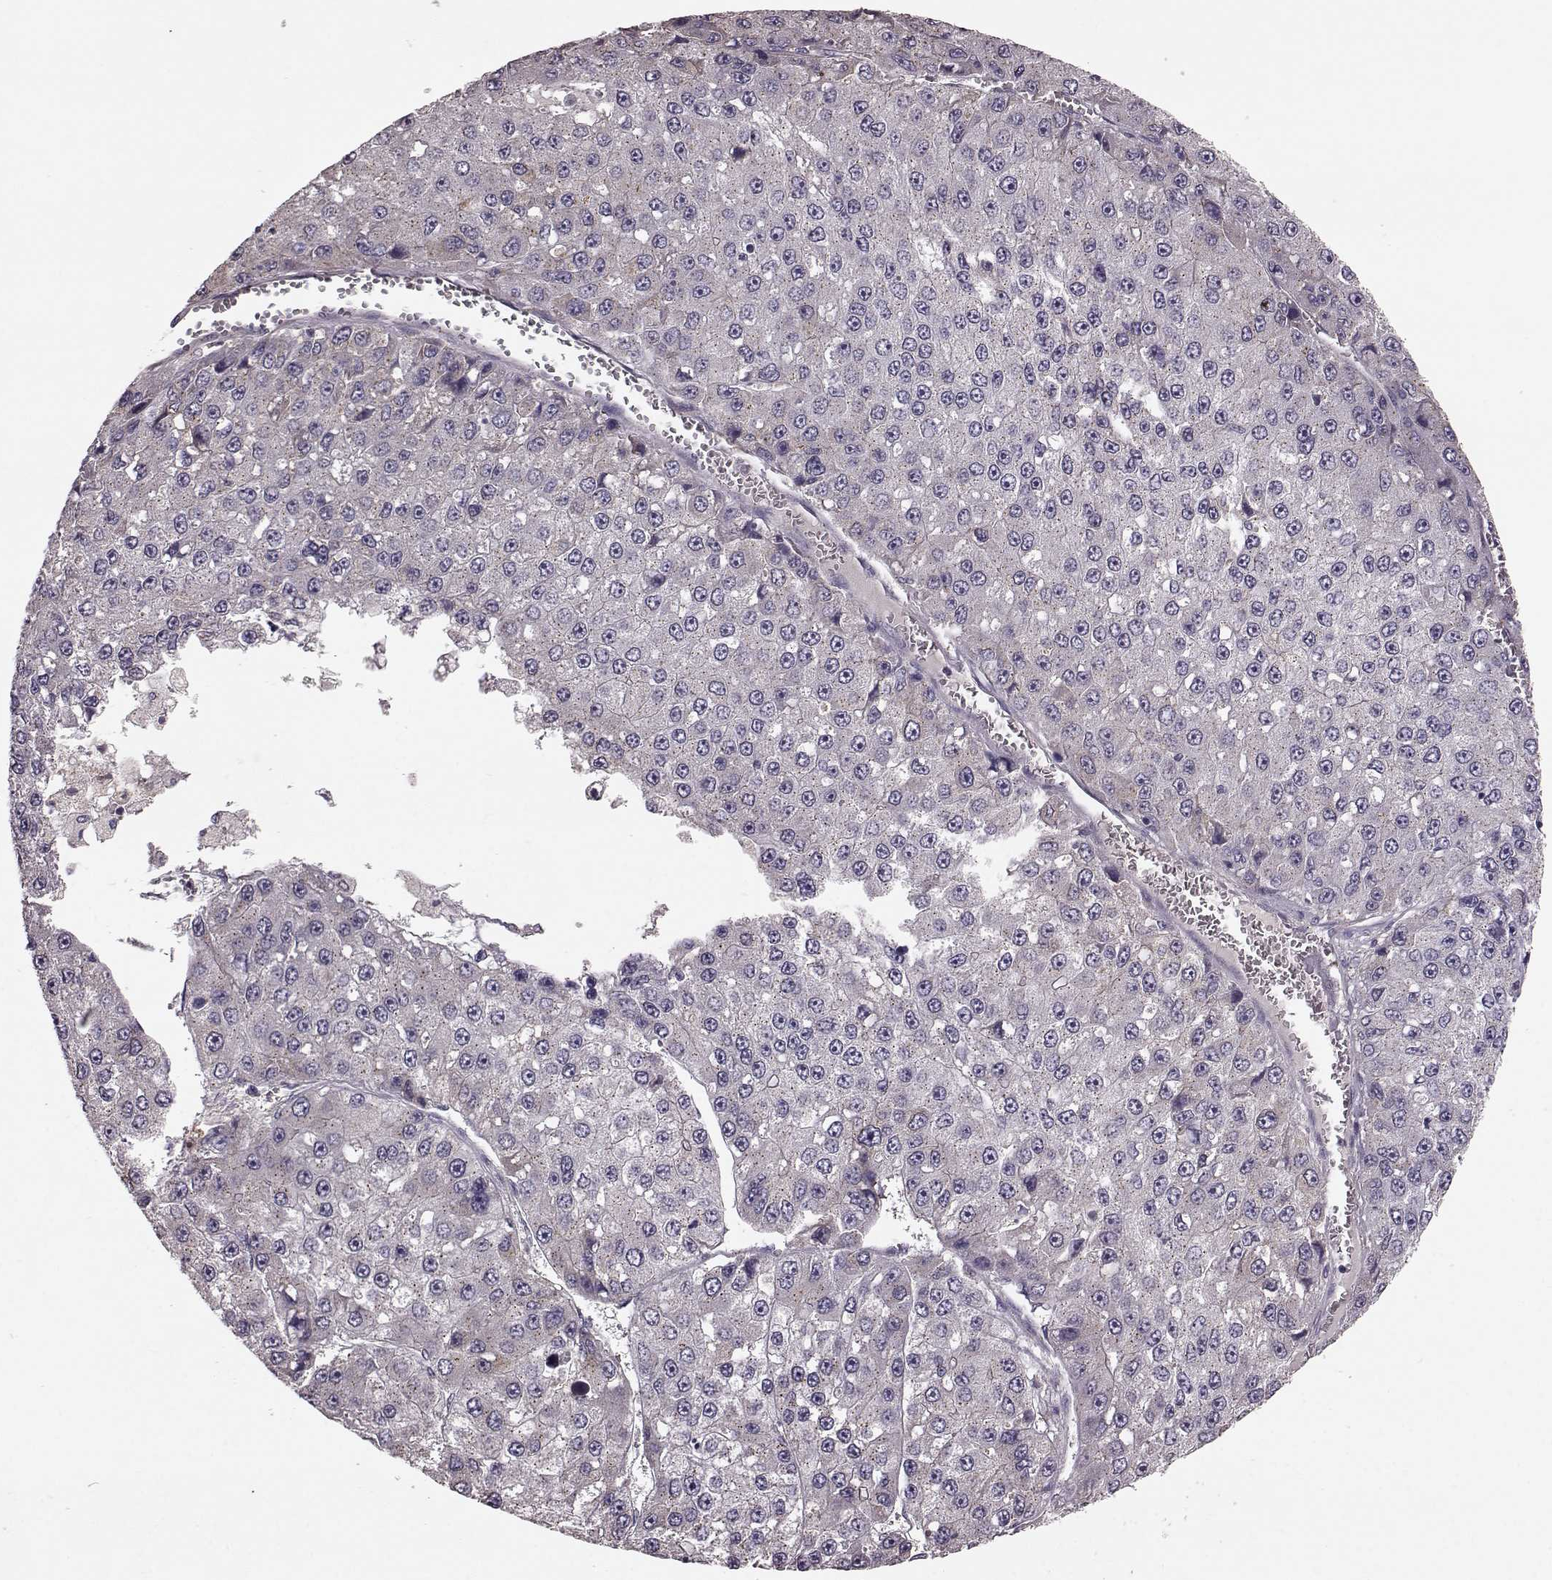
{"staining": {"intensity": "negative", "quantity": "none", "location": "none"}, "tissue": "liver cancer", "cell_type": "Tumor cells", "image_type": "cancer", "snomed": [{"axis": "morphology", "description": "Carcinoma, Hepatocellular, NOS"}, {"axis": "topography", "description": "Liver"}], "caption": "Immunohistochemistry (IHC) histopathology image of human liver cancer (hepatocellular carcinoma) stained for a protein (brown), which exhibits no positivity in tumor cells. (DAB (3,3'-diaminobenzidine) immunohistochemistry (IHC) with hematoxylin counter stain).", "gene": "NTF3", "patient": {"sex": "female", "age": 73}}